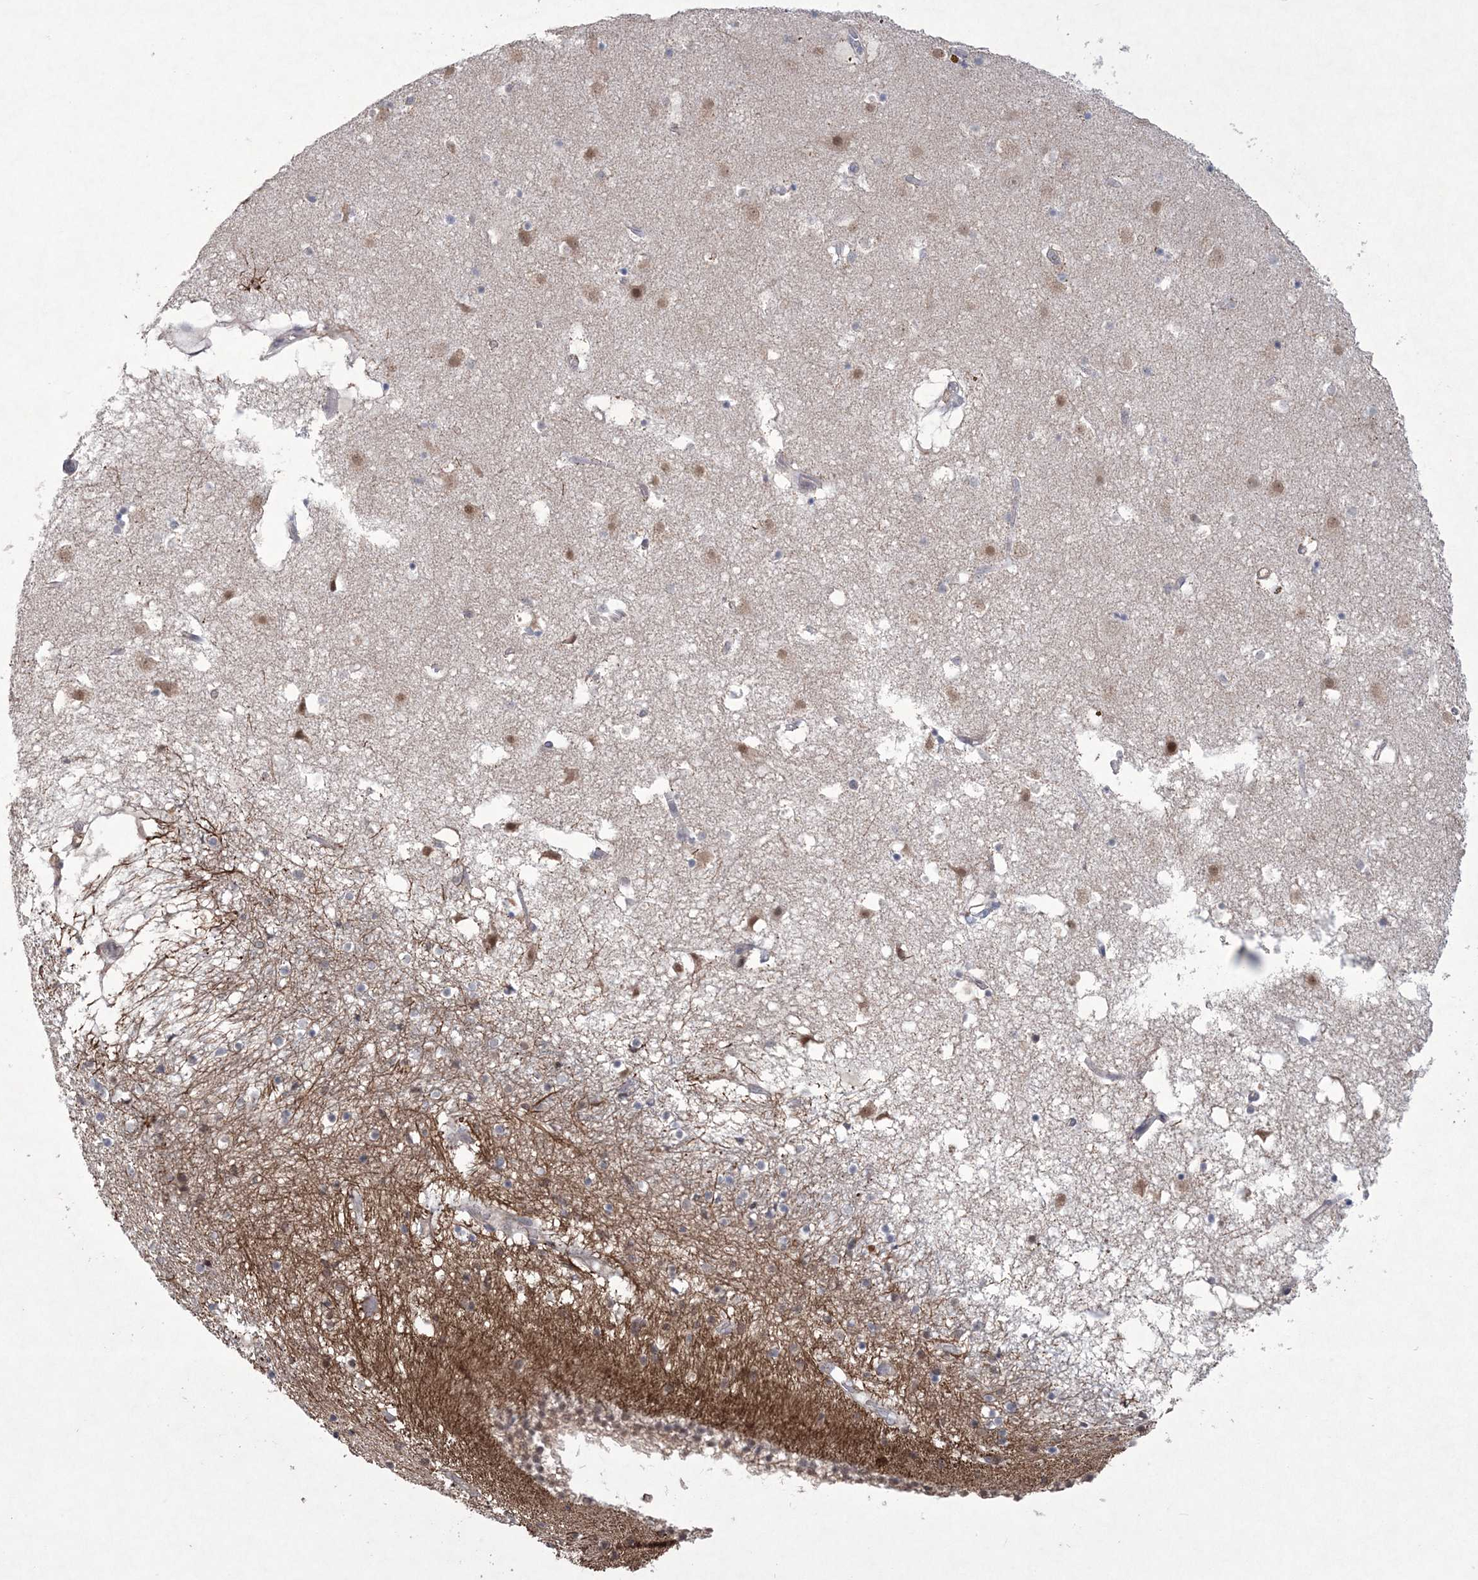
{"staining": {"intensity": "moderate", "quantity": "<25%", "location": "nuclear"}, "tissue": "caudate", "cell_type": "Glial cells", "image_type": "normal", "snomed": [{"axis": "morphology", "description": "Normal tissue, NOS"}, {"axis": "topography", "description": "Lateral ventricle wall"}], "caption": "A brown stain highlights moderate nuclear positivity of a protein in glial cells of benign caudate. (brown staining indicates protein expression, while blue staining denotes nuclei).", "gene": "DPCD", "patient": {"sex": "male", "age": 70}}